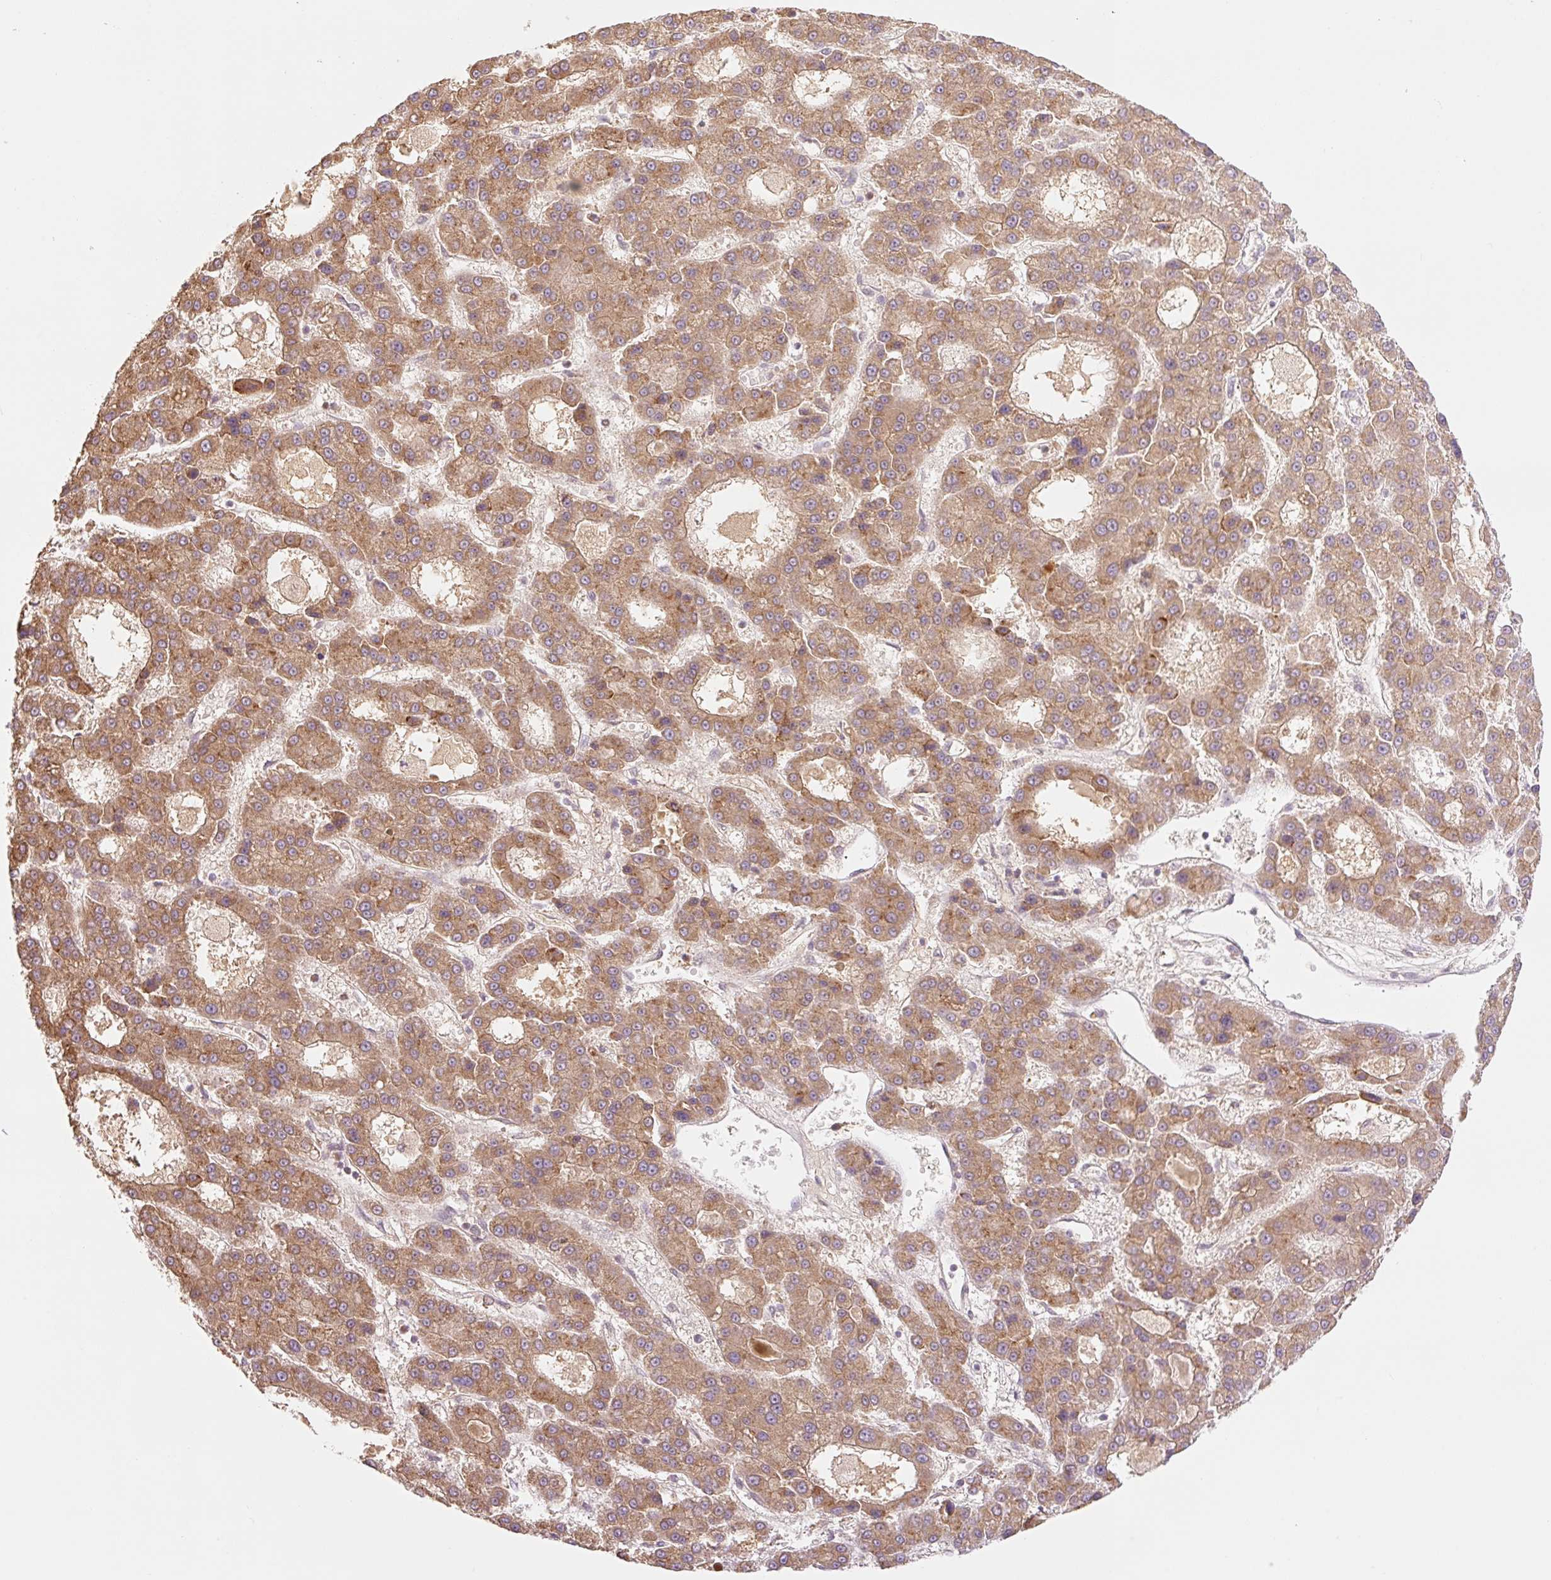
{"staining": {"intensity": "moderate", "quantity": ">75%", "location": "cytoplasmic/membranous"}, "tissue": "liver cancer", "cell_type": "Tumor cells", "image_type": "cancer", "snomed": [{"axis": "morphology", "description": "Carcinoma, Hepatocellular, NOS"}, {"axis": "topography", "description": "Liver"}], "caption": "About >75% of tumor cells in hepatocellular carcinoma (liver) display moderate cytoplasmic/membranous protein positivity as visualized by brown immunohistochemical staining.", "gene": "YJU2B", "patient": {"sex": "male", "age": 70}}